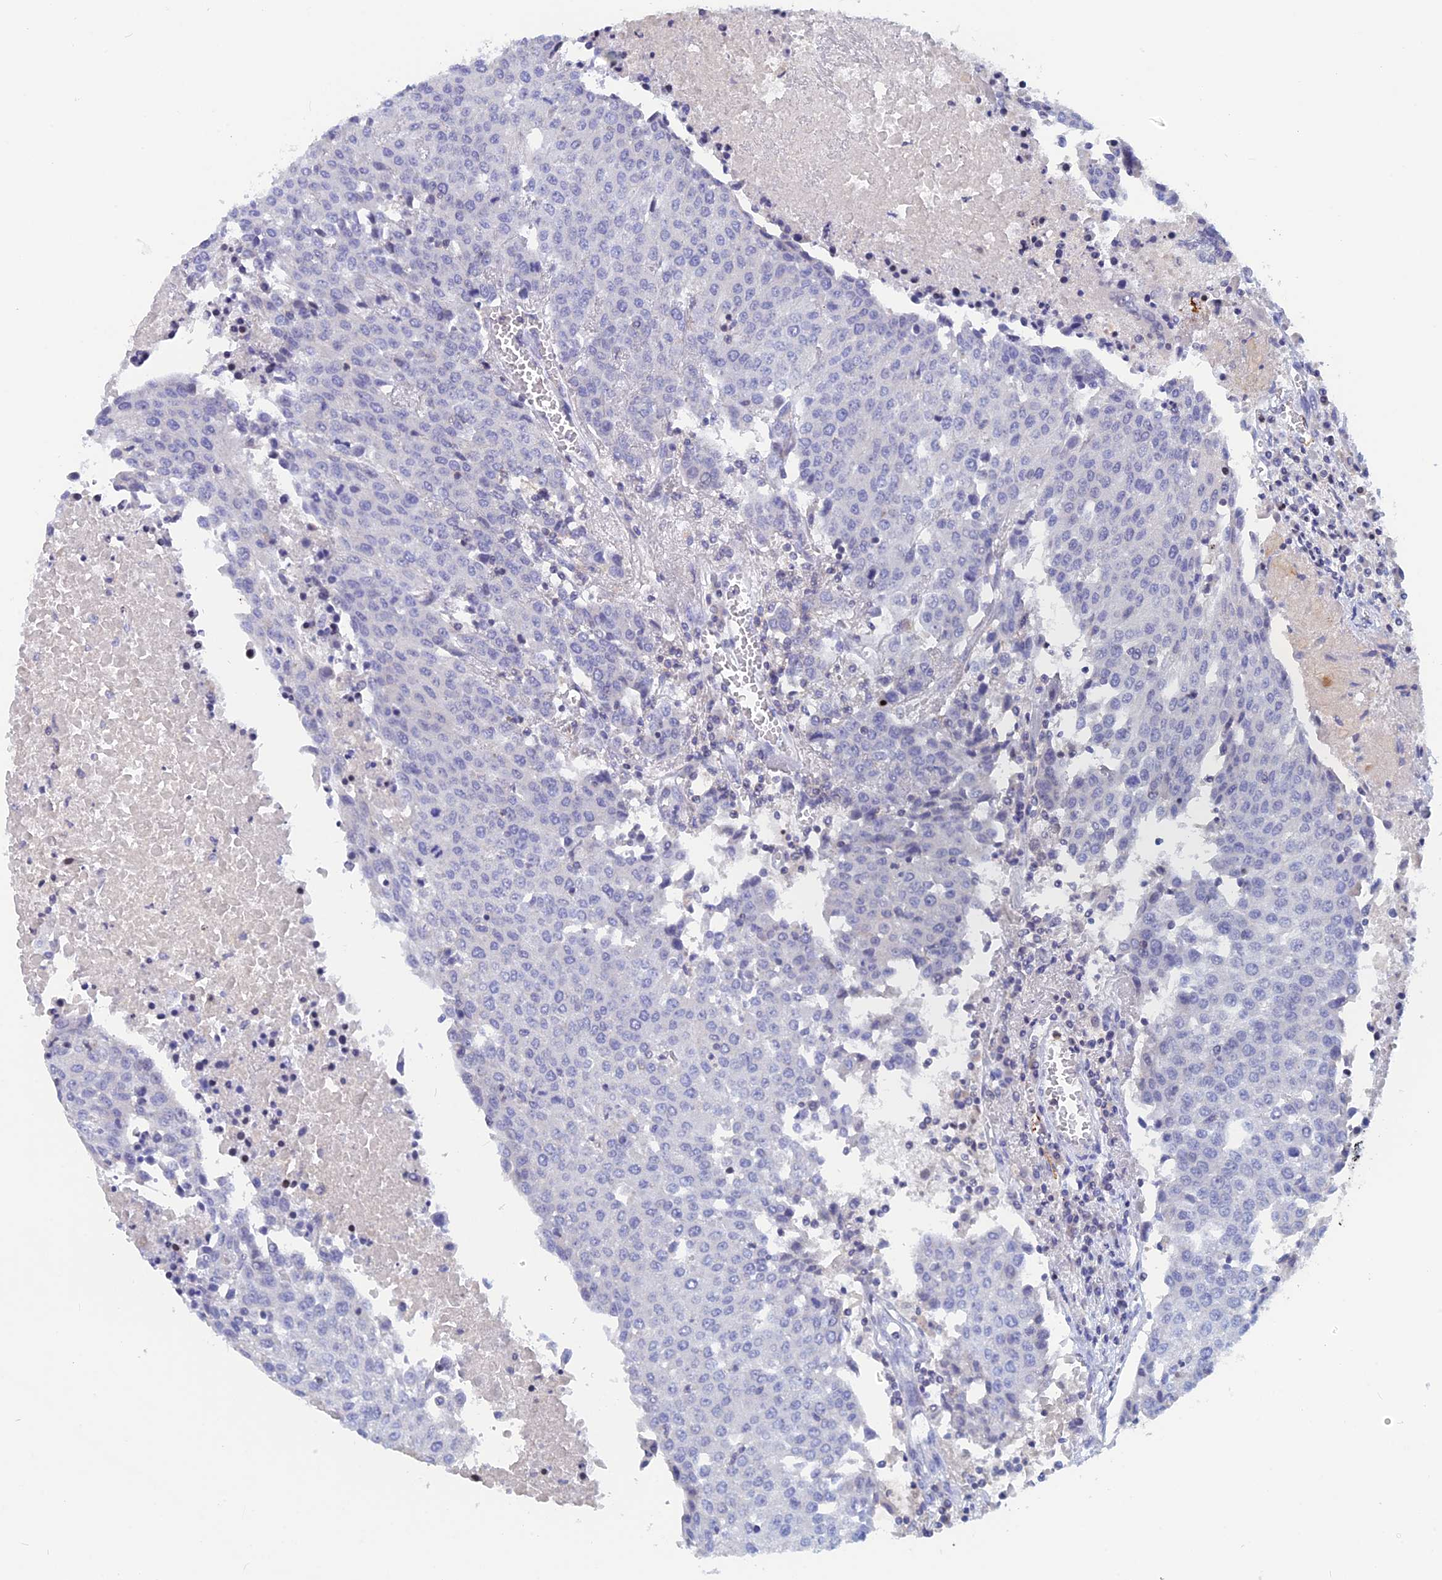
{"staining": {"intensity": "negative", "quantity": "none", "location": "none"}, "tissue": "urothelial cancer", "cell_type": "Tumor cells", "image_type": "cancer", "snomed": [{"axis": "morphology", "description": "Urothelial carcinoma, High grade"}, {"axis": "topography", "description": "Urinary bladder"}], "caption": "The histopathology image displays no staining of tumor cells in urothelial cancer.", "gene": "ACP7", "patient": {"sex": "female", "age": 85}}